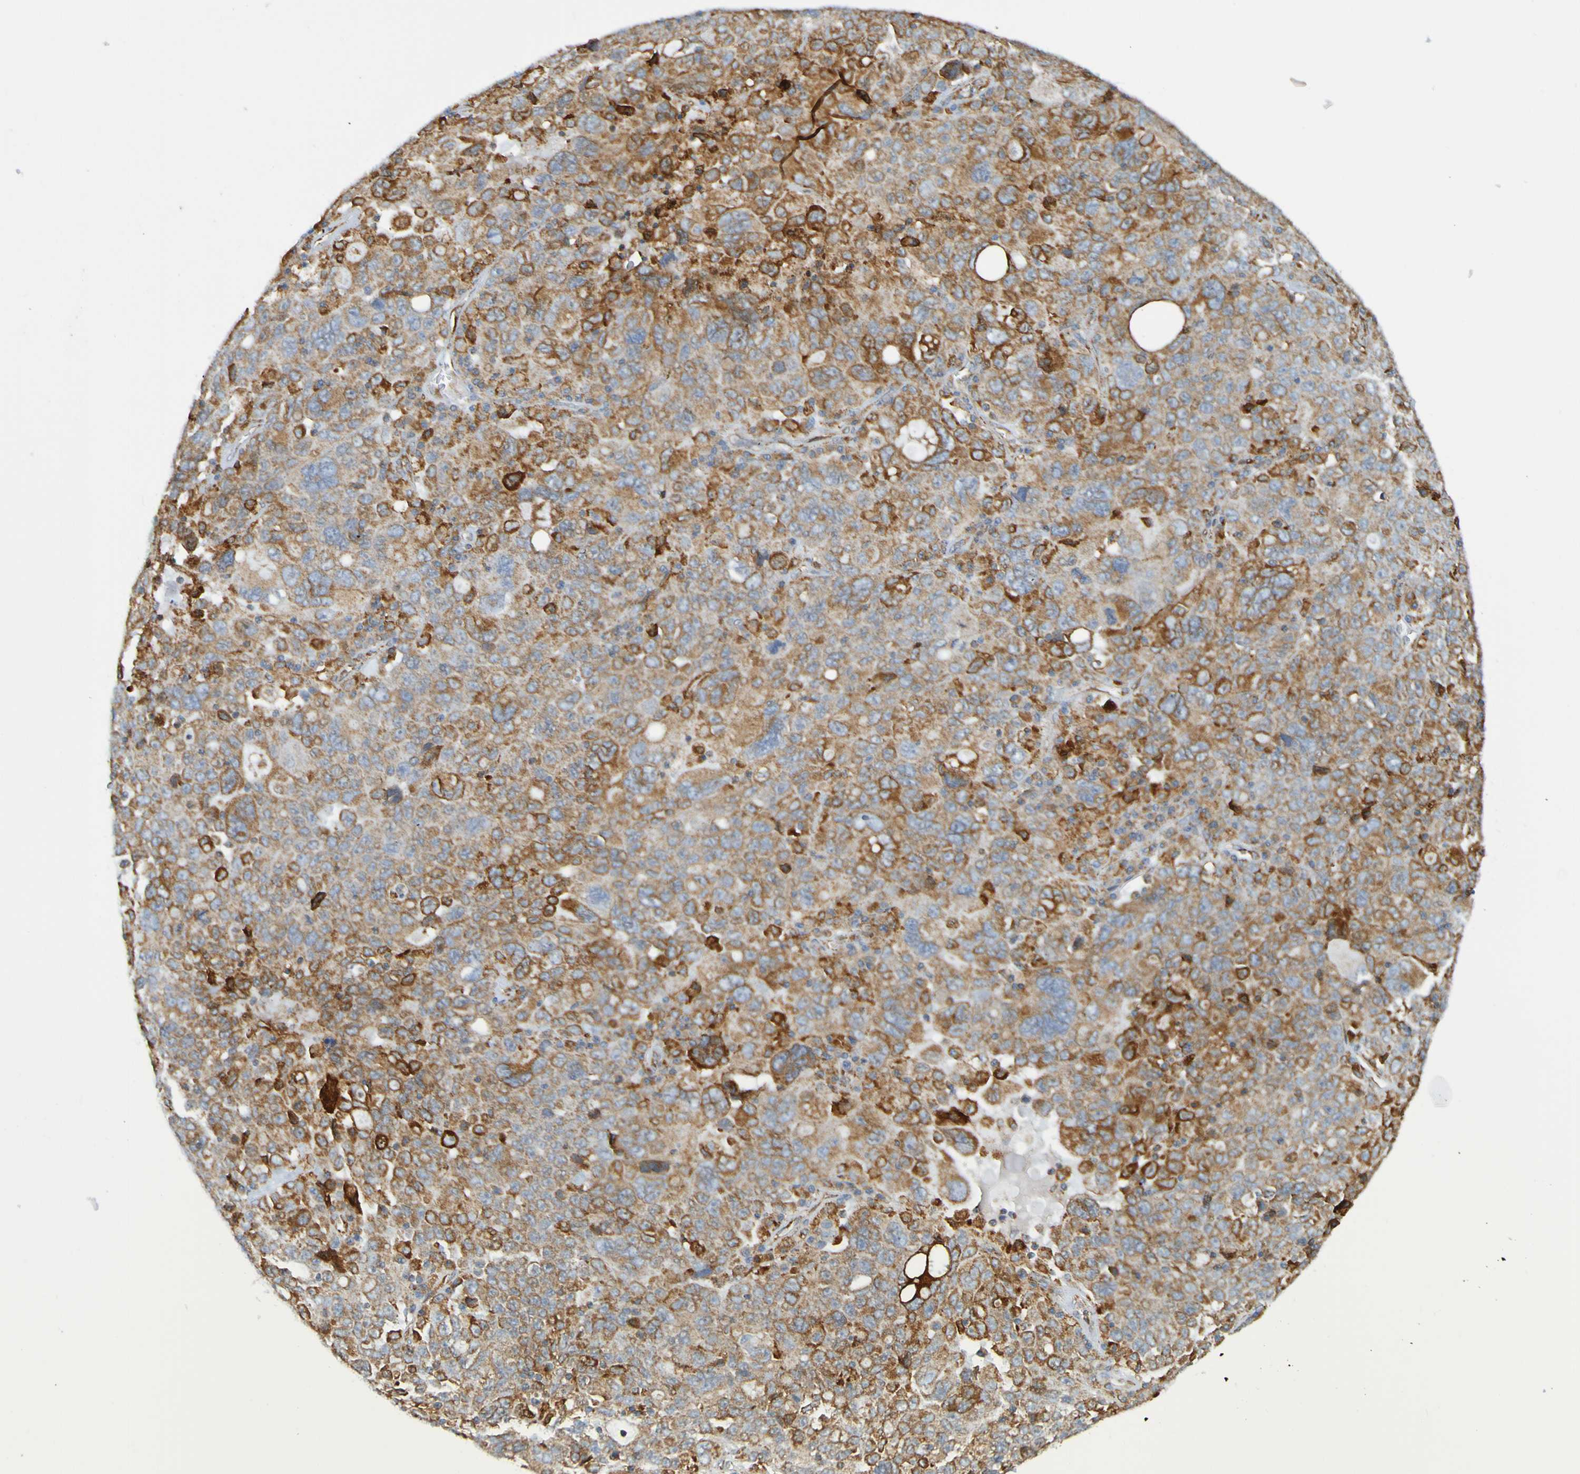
{"staining": {"intensity": "strong", "quantity": "<25%", "location": "cytoplasmic/membranous"}, "tissue": "ovarian cancer", "cell_type": "Tumor cells", "image_type": "cancer", "snomed": [{"axis": "morphology", "description": "Carcinoma, endometroid"}, {"axis": "topography", "description": "Ovary"}], "caption": "Immunohistochemistry photomicrograph of neoplastic tissue: ovarian cancer (endometroid carcinoma) stained using immunohistochemistry (IHC) displays medium levels of strong protein expression localized specifically in the cytoplasmic/membranous of tumor cells, appearing as a cytoplasmic/membranous brown color.", "gene": "PDIA3", "patient": {"sex": "female", "age": 62}}